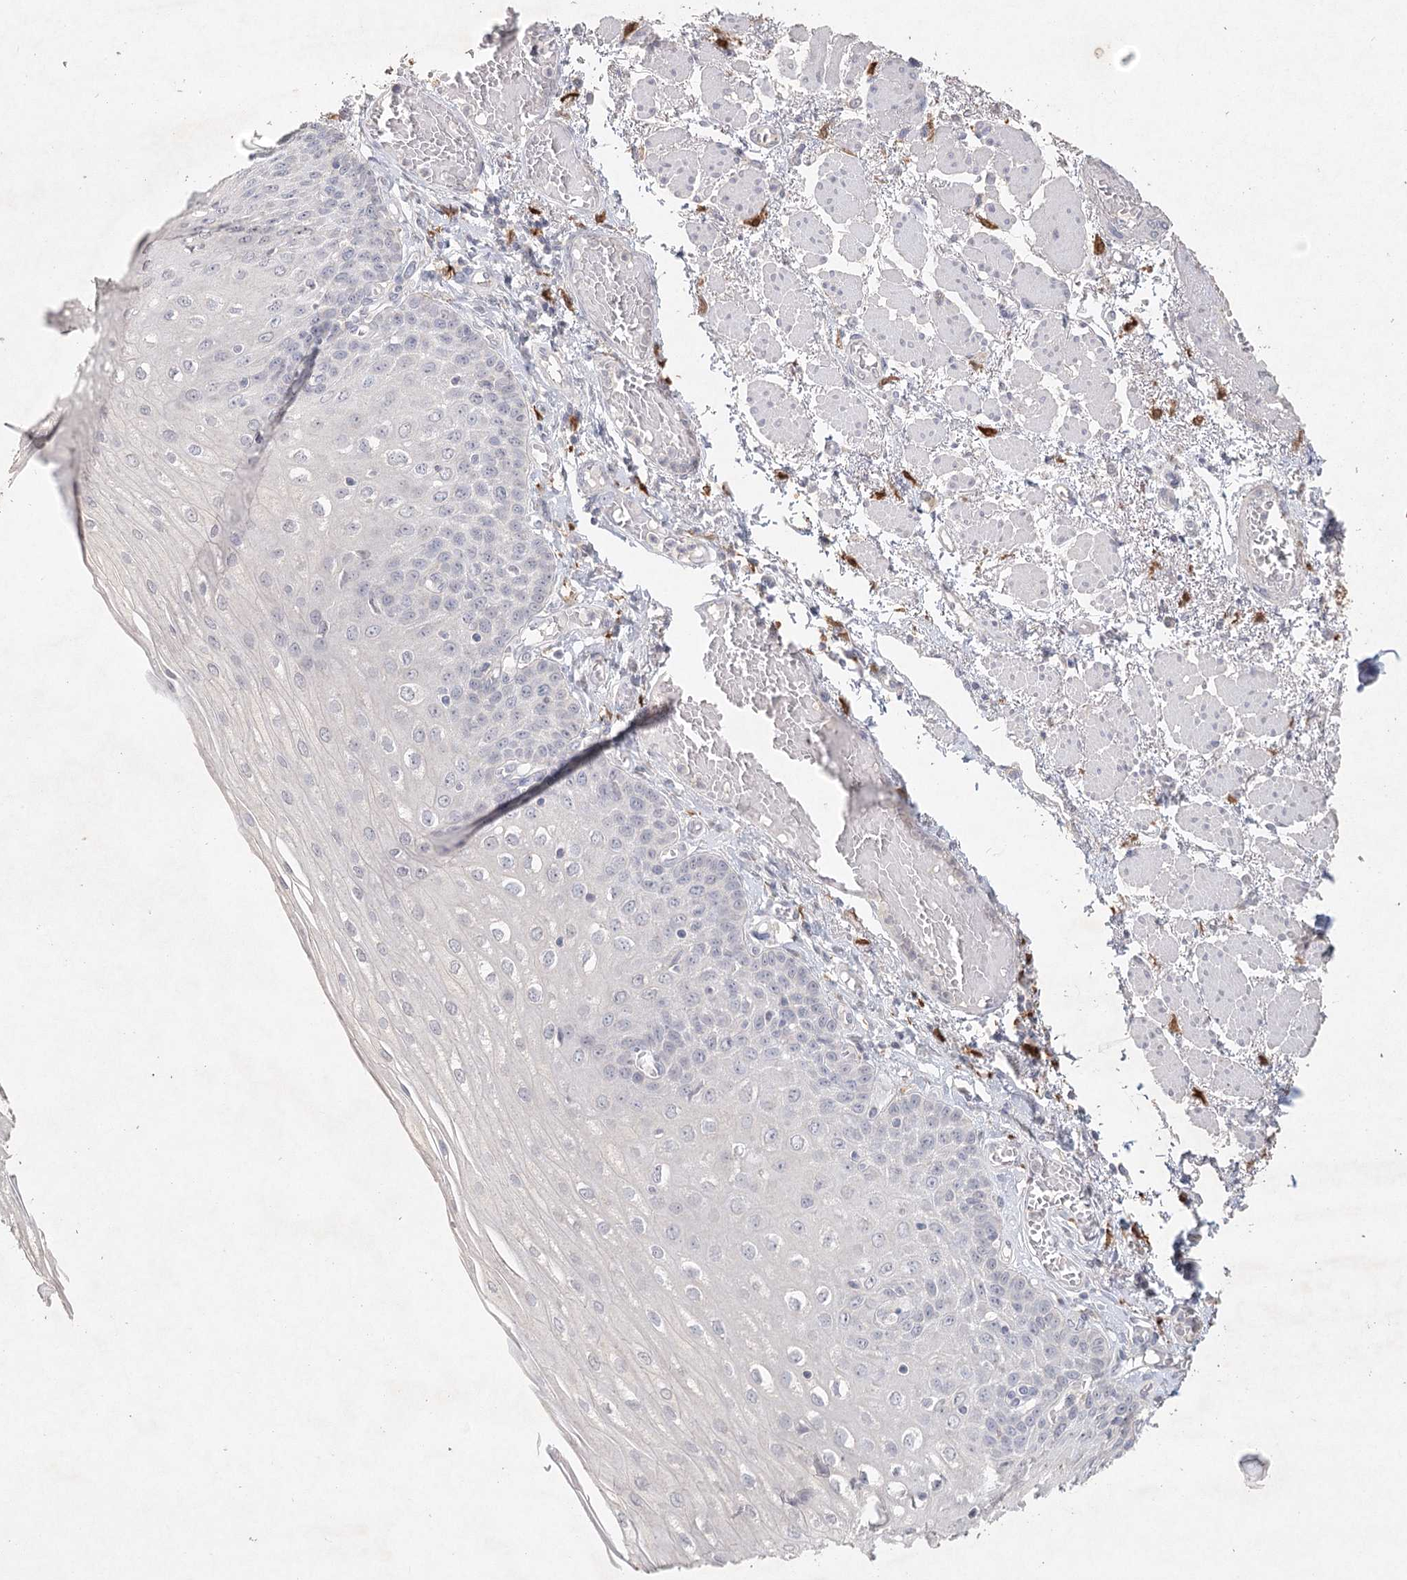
{"staining": {"intensity": "negative", "quantity": "none", "location": "none"}, "tissue": "esophagus", "cell_type": "Squamous epithelial cells", "image_type": "normal", "snomed": [{"axis": "morphology", "description": "Normal tissue, NOS"}, {"axis": "topography", "description": "Esophagus"}], "caption": "Histopathology image shows no protein positivity in squamous epithelial cells of unremarkable esophagus. (Stains: DAB IHC with hematoxylin counter stain, Microscopy: brightfield microscopy at high magnification).", "gene": "ARSI", "patient": {"sex": "male", "age": 81}}